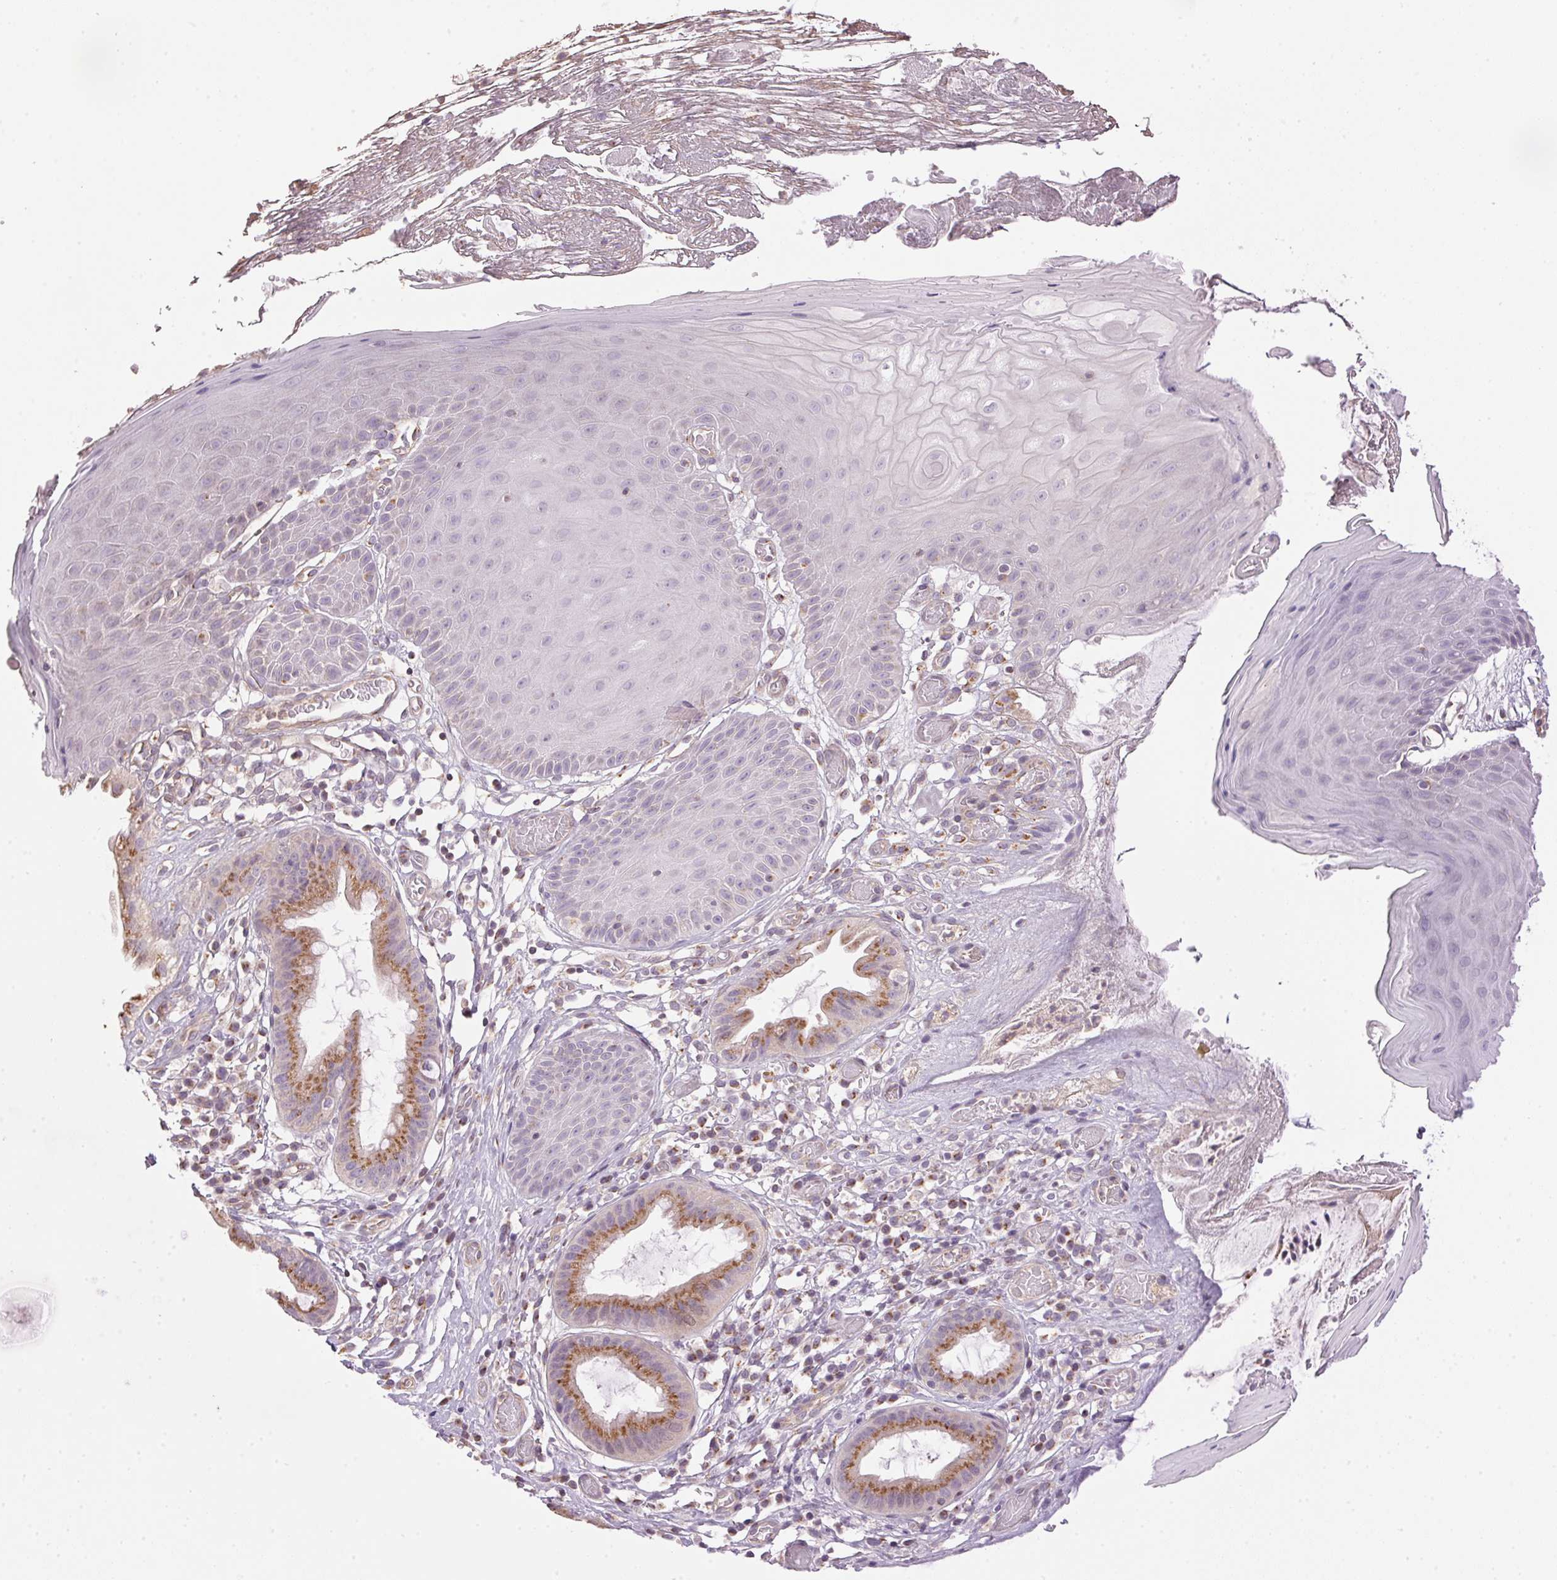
{"staining": {"intensity": "negative", "quantity": "none", "location": "none"}, "tissue": "skin", "cell_type": "Epidermal cells", "image_type": "normal", "snomed": [{"axis": "morphology", "description": "Normal tissue, NOS"}, {"axis": "topography", "description": "Anal"}], "caption": "High power microscopy histopathology image of an immunohistochemistry photomicrograph of benign skin, revealing no significant expression in epidermal cells. The staining is performed using DAB (3,3'-diaminobenzidine) brown chromogen with nuclei counter-stained in using hematoxylin.", "gene": "GOLPH3", "patient": {"sex": "male", "age": 53}}